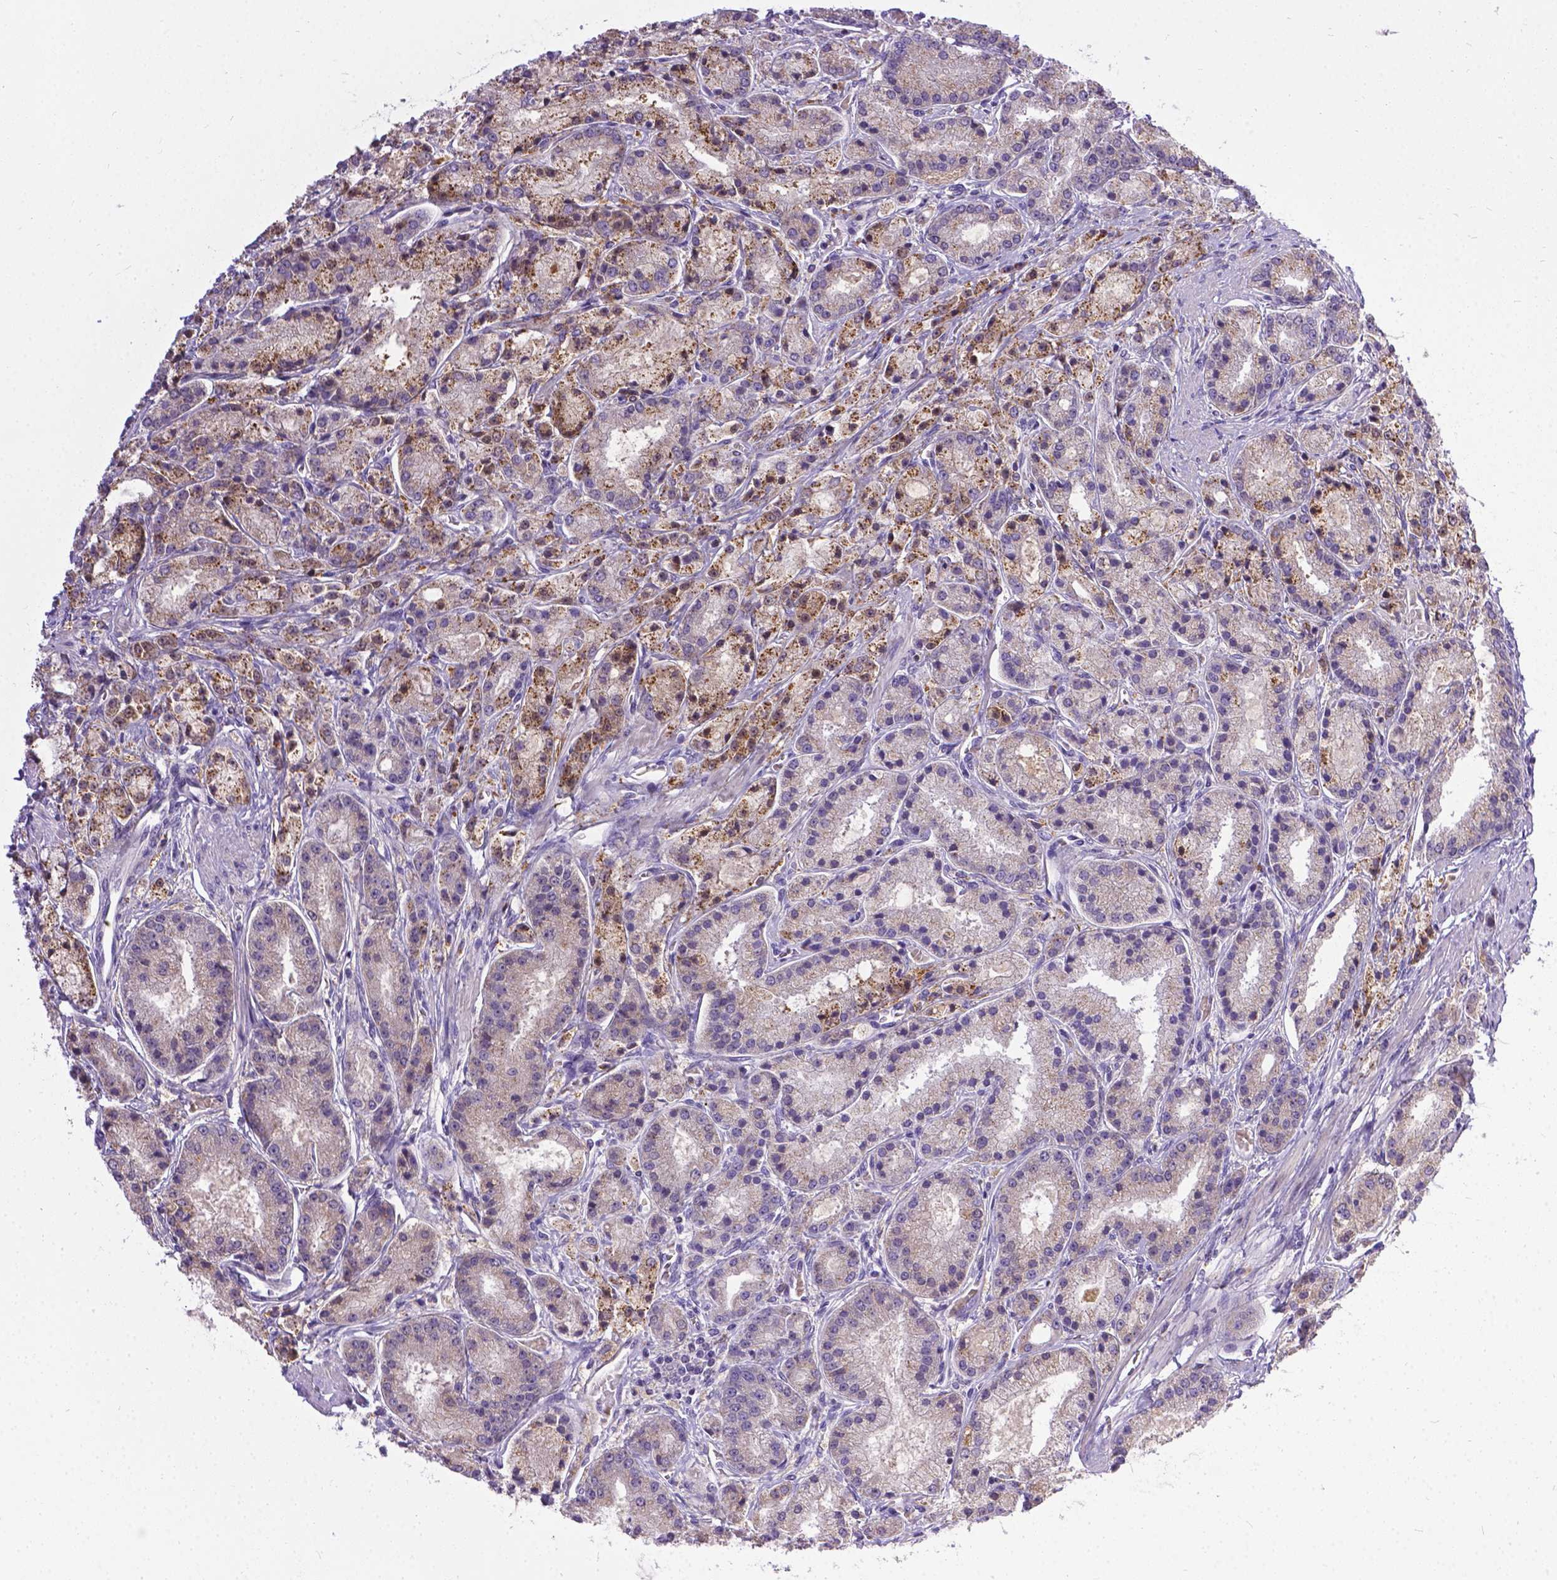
{"staining": {"intensity": "moderate", "quantity": ">75%", "location": "cytoplasmic/membranous"}, "tissue": "prostate cancer", "cell_type": "Tumor cells", "image_type": "cancer", "snomed": [{"axis": "morphology", "description": "Adenocarcinoma, High grade"}, {"axis": "topography", "description": "Prostate"}], "caption": "This histopathology image reveals adenocarcinoma (high-grade) (prostate) stained with IHC to label a protein in brown. The cytoplasmic/membranous of tumor cells show moderate positivity for the protein. Nuclei are counter-stained blue.", "gene": "TM4SF18", "patient": {"sex": "male", "age": 67}}